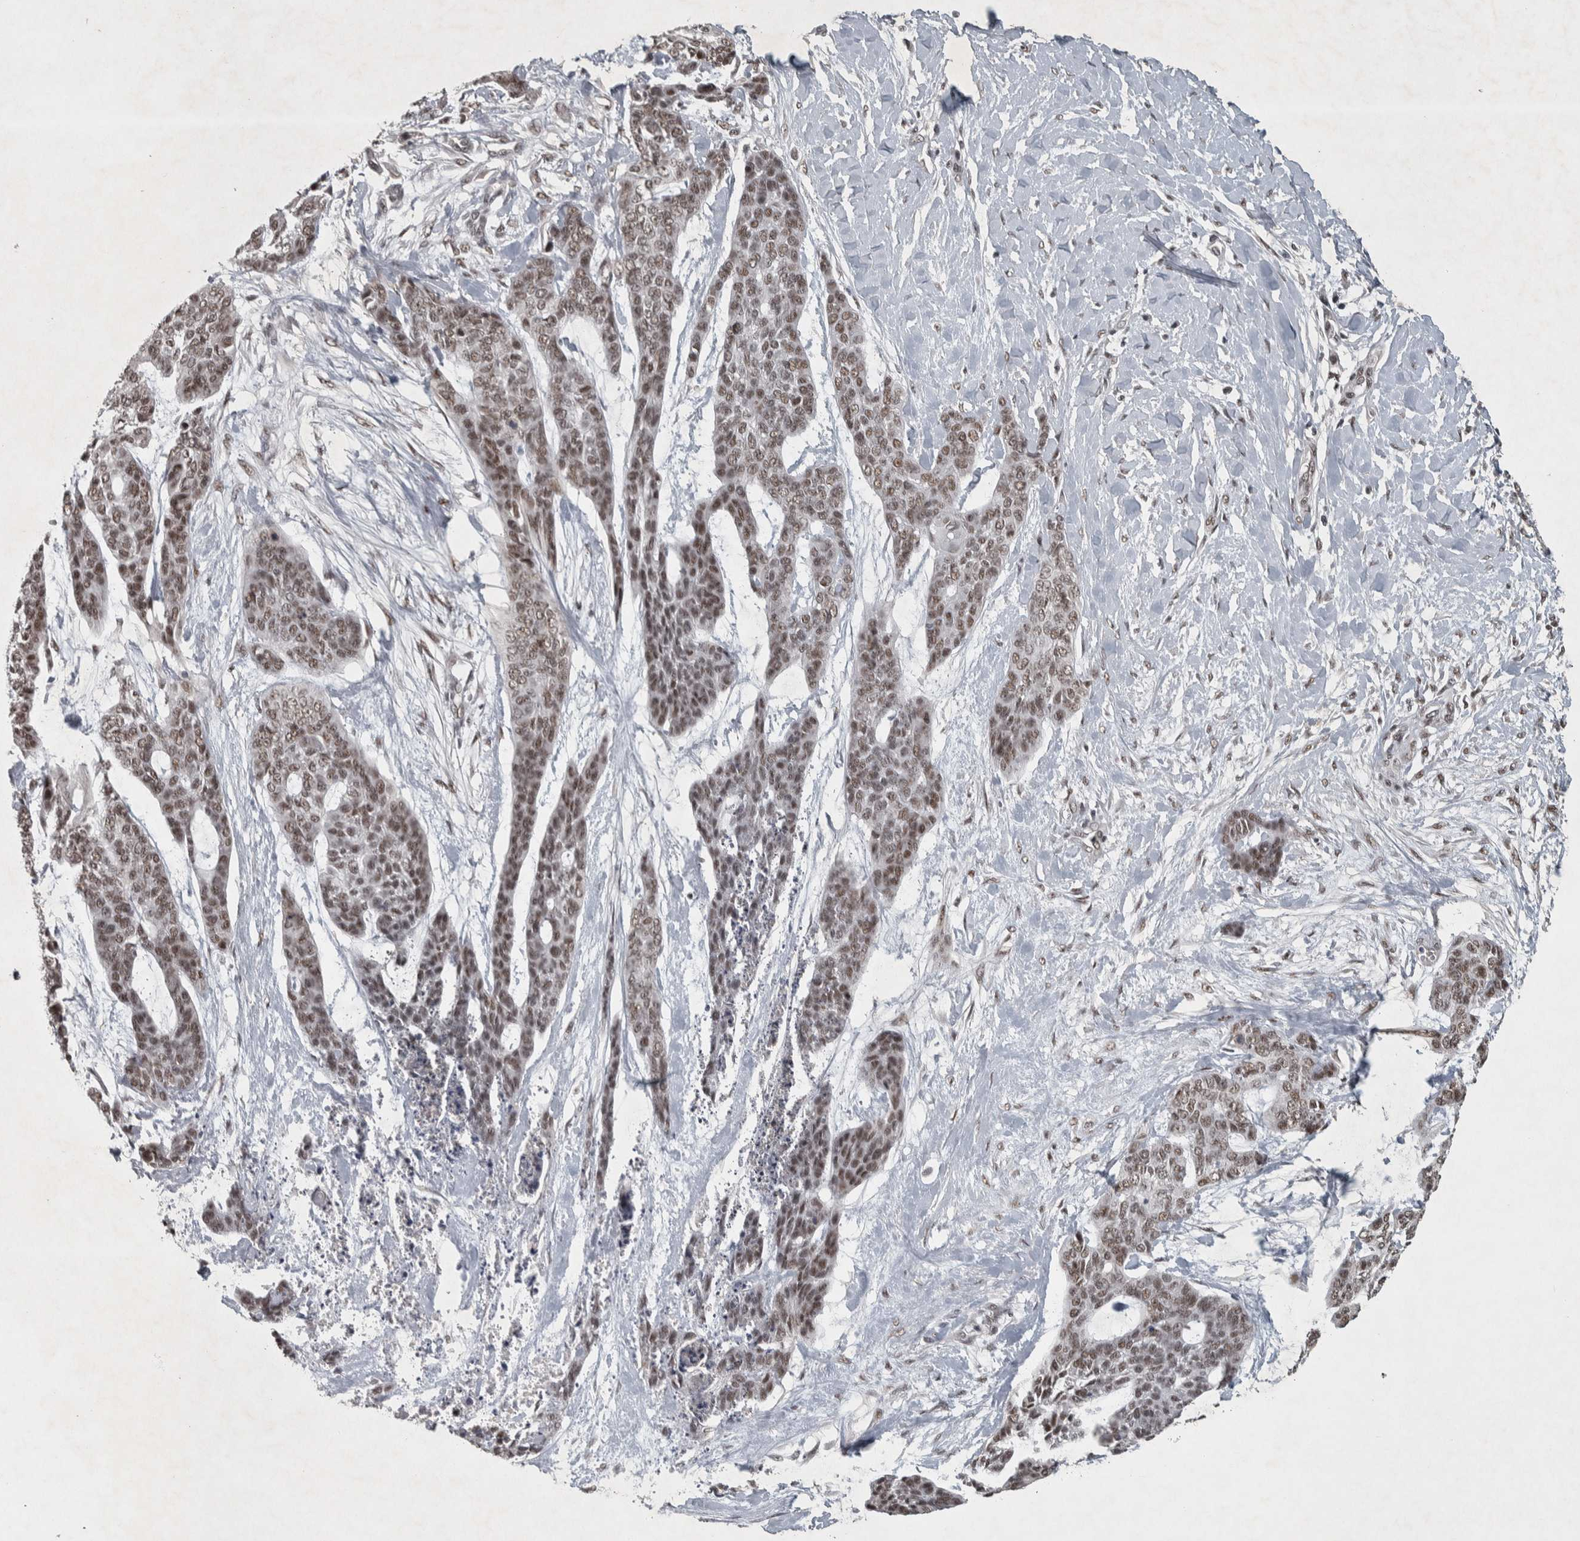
{"staining": {"intensity": "moderate", "quantity": ">75%", "location": "nuclear"}, "tissue": "skin cancer", "cell_type": "Tumor cells", "image_type": "cancer", "snomed": [{"axis": "morphology", "description": "Basal cell carcinoma"}, {"axis": "topography", "description": "Skin"}], "caption": "A high-resolution photomicrograph shows immunohistochemistry (IHC) staining of skin basal cell carcinoma, which demonstrates moderate nuclear expression in approximately >75% of tumor cells.", "gene": "DDX42", "patient": {"sex": "female", "age": 64}}